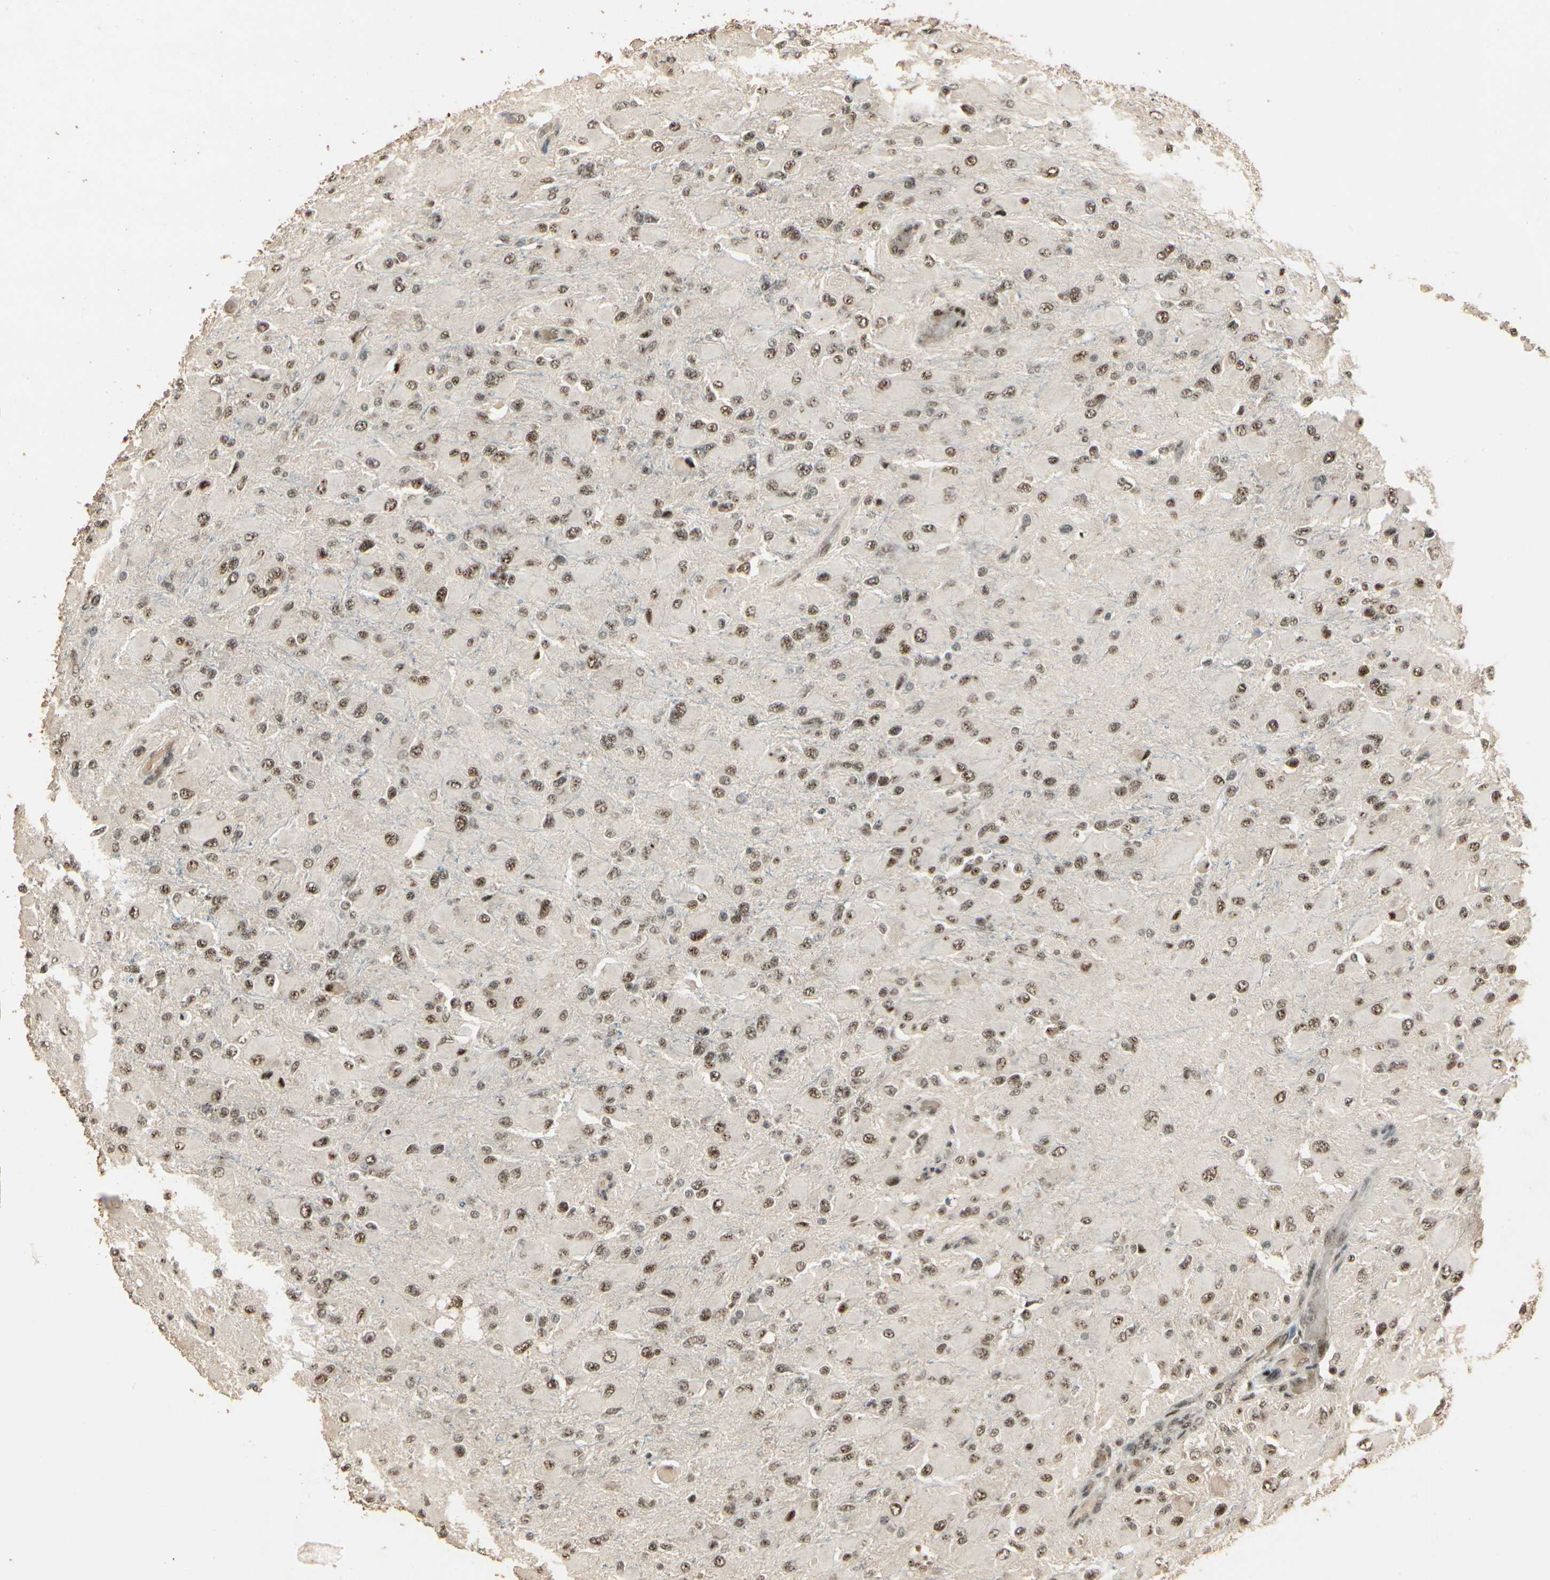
{"staining": {"intensity": "moderate", "quantity": ">75%", "location": "nuclear"}, "tissue": "glioma", "cell_type": "Tumor cells", "image_type": "cancer", "snomed": [{"axis": "morphology", "description": "Glioma, malignant, High grade"}, {"axis": "topography", "description": "Cerebral cortex"}], "caption": "Protein expression analysis of human glioma reveals moderate nuclear positivity in approximately >75% of tumor cells.", "gene": "RBM25", "patient": {"sex": "female", "age": 36}}